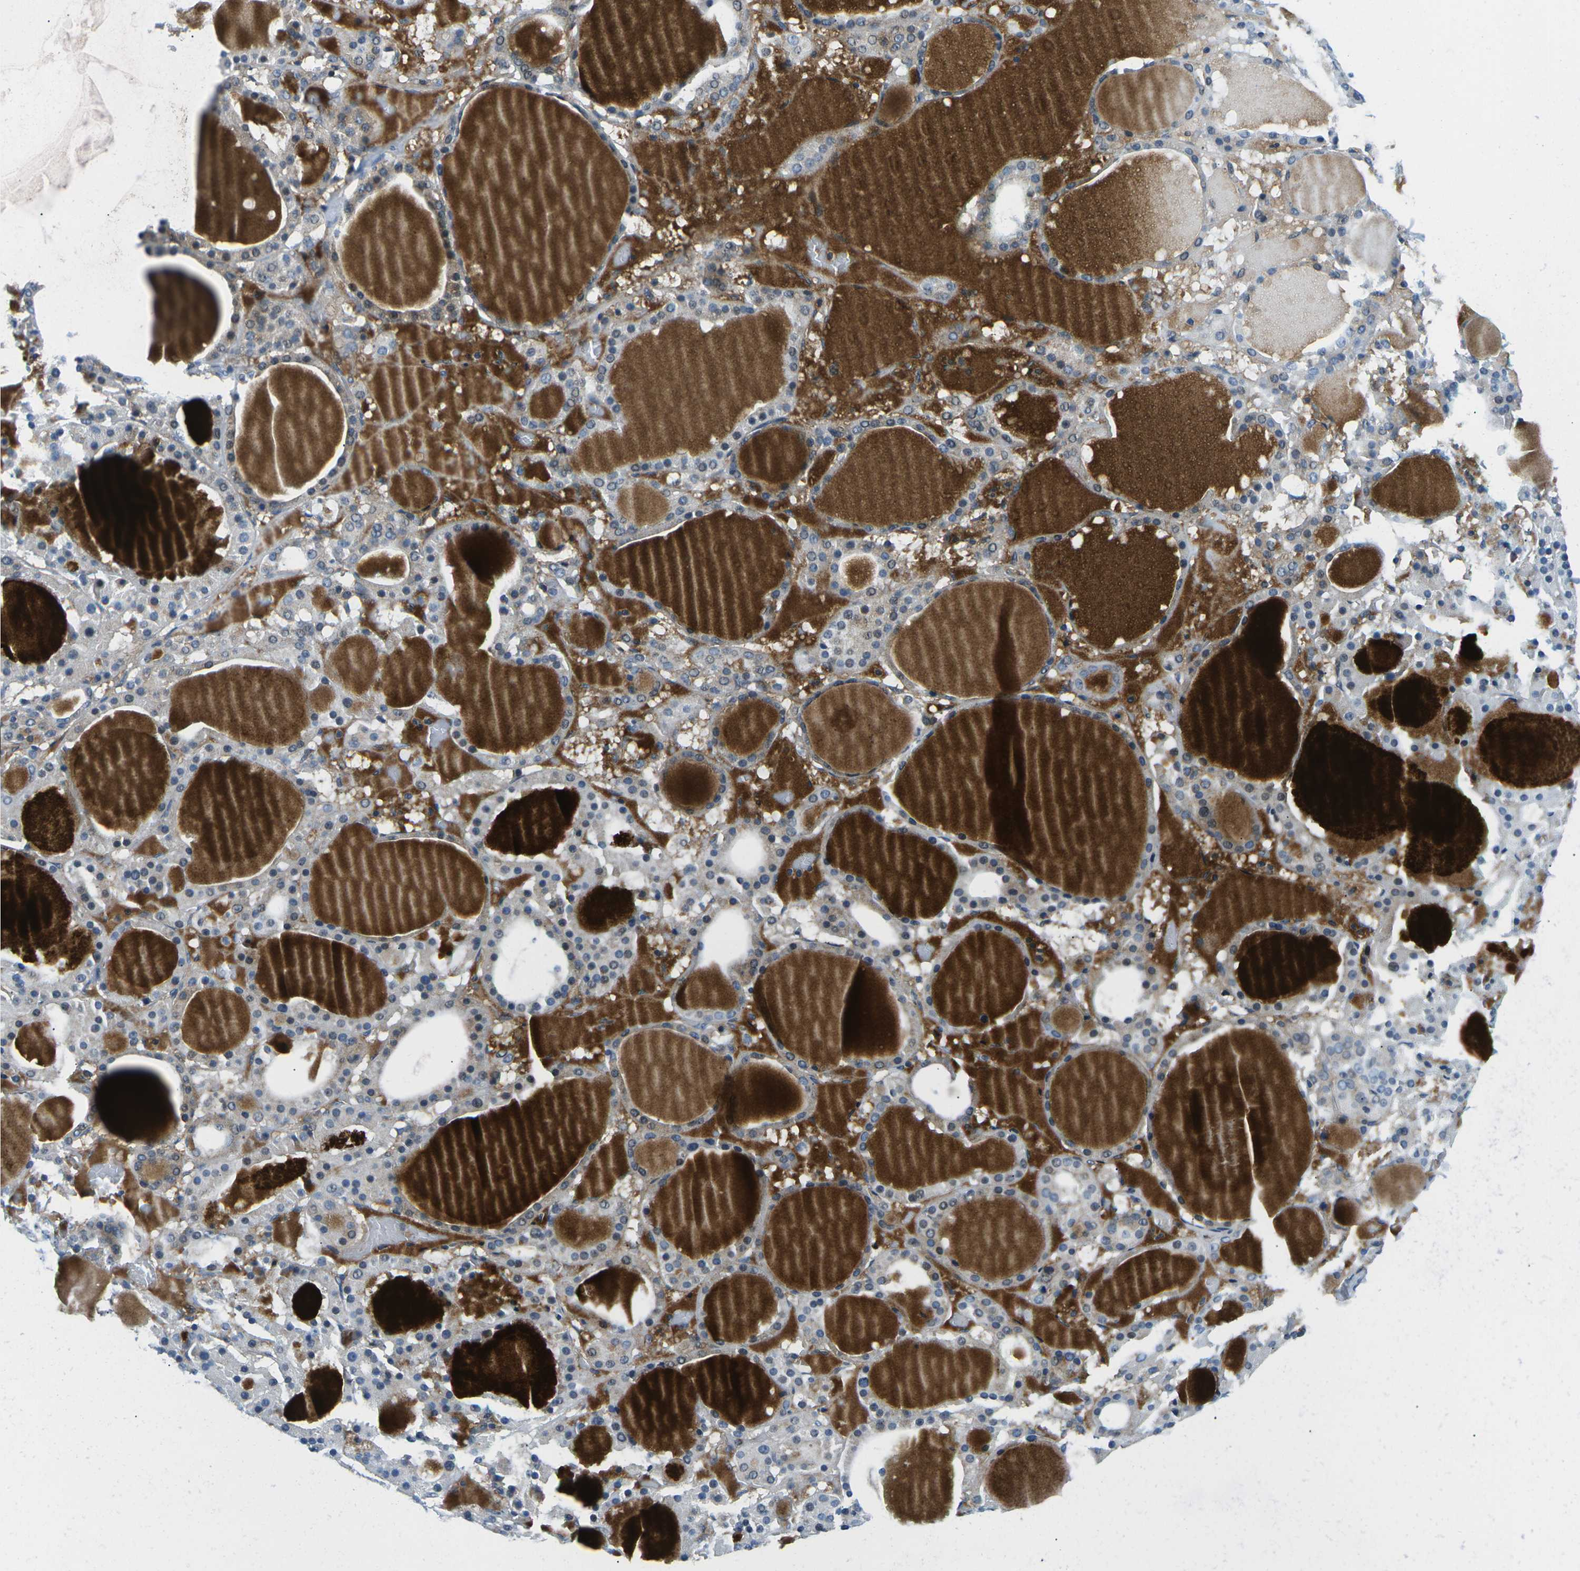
{"staining": {"intensity": "moderate", "quantity": "<25%", "location": "cytoplasmic/membranous"}, "tissue": "thyroid gland", "cell_type": "Glandular cells", "image_type": "normal", "snomed": [{"axis": "morphology", "description": "Normal tissue, NOS"}, {"axis": "morphology", "description": "Carcinoma, NOS"}, {"axis": "topography", "description": "Thyroid gland"}], "caption": "Moderate cytoplasmic/membranous protein expression is identified in approximately <25% of glandular cells in thyroid gland. The protein of interest is stained brown, and the nuclei are stained in blue (DAB (3,3'-diaminobenzidine) IHC with brightfield microscopy, high magnification).", "gene": "CFB", "patient": {"sex": "female", "age": 86}}